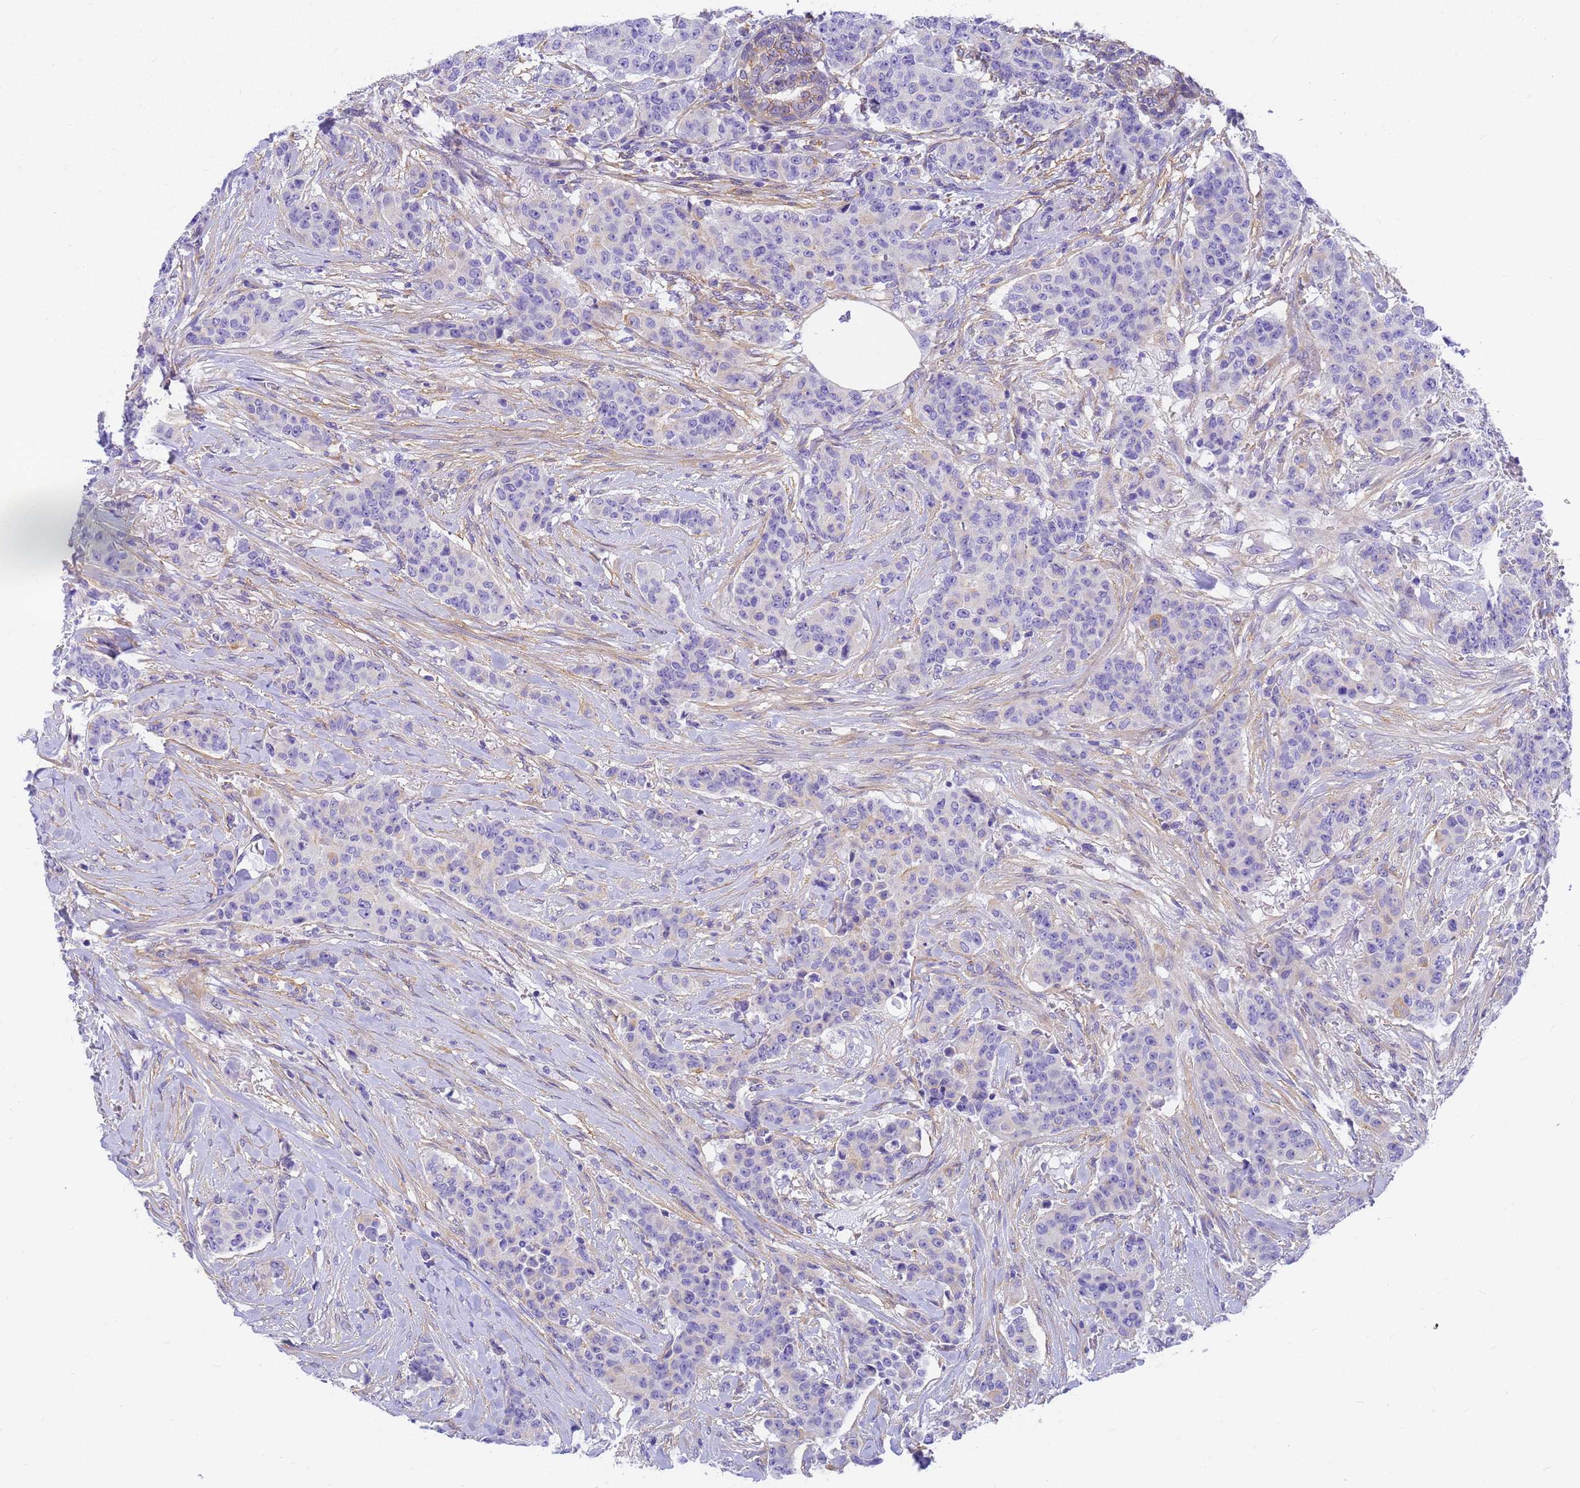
{"staining": {"intensity": "negative", "quantity": "none", "location": "none"}, "tissue": "breast cancer", "cell_type": "Tumor cells", "image_type": "cancer", "snomed": [{"axis": "morphology", "description": "Duct carcinoma"}, {"axis": "topography", "description": "Breast"}], "caption": "Photomicrograph shows no significant protein expression in tumor cells of infiltrating ductal carcinoma (breast).", "gene": "MVB12A", "patient": {"sex": "female", "age": 40}}